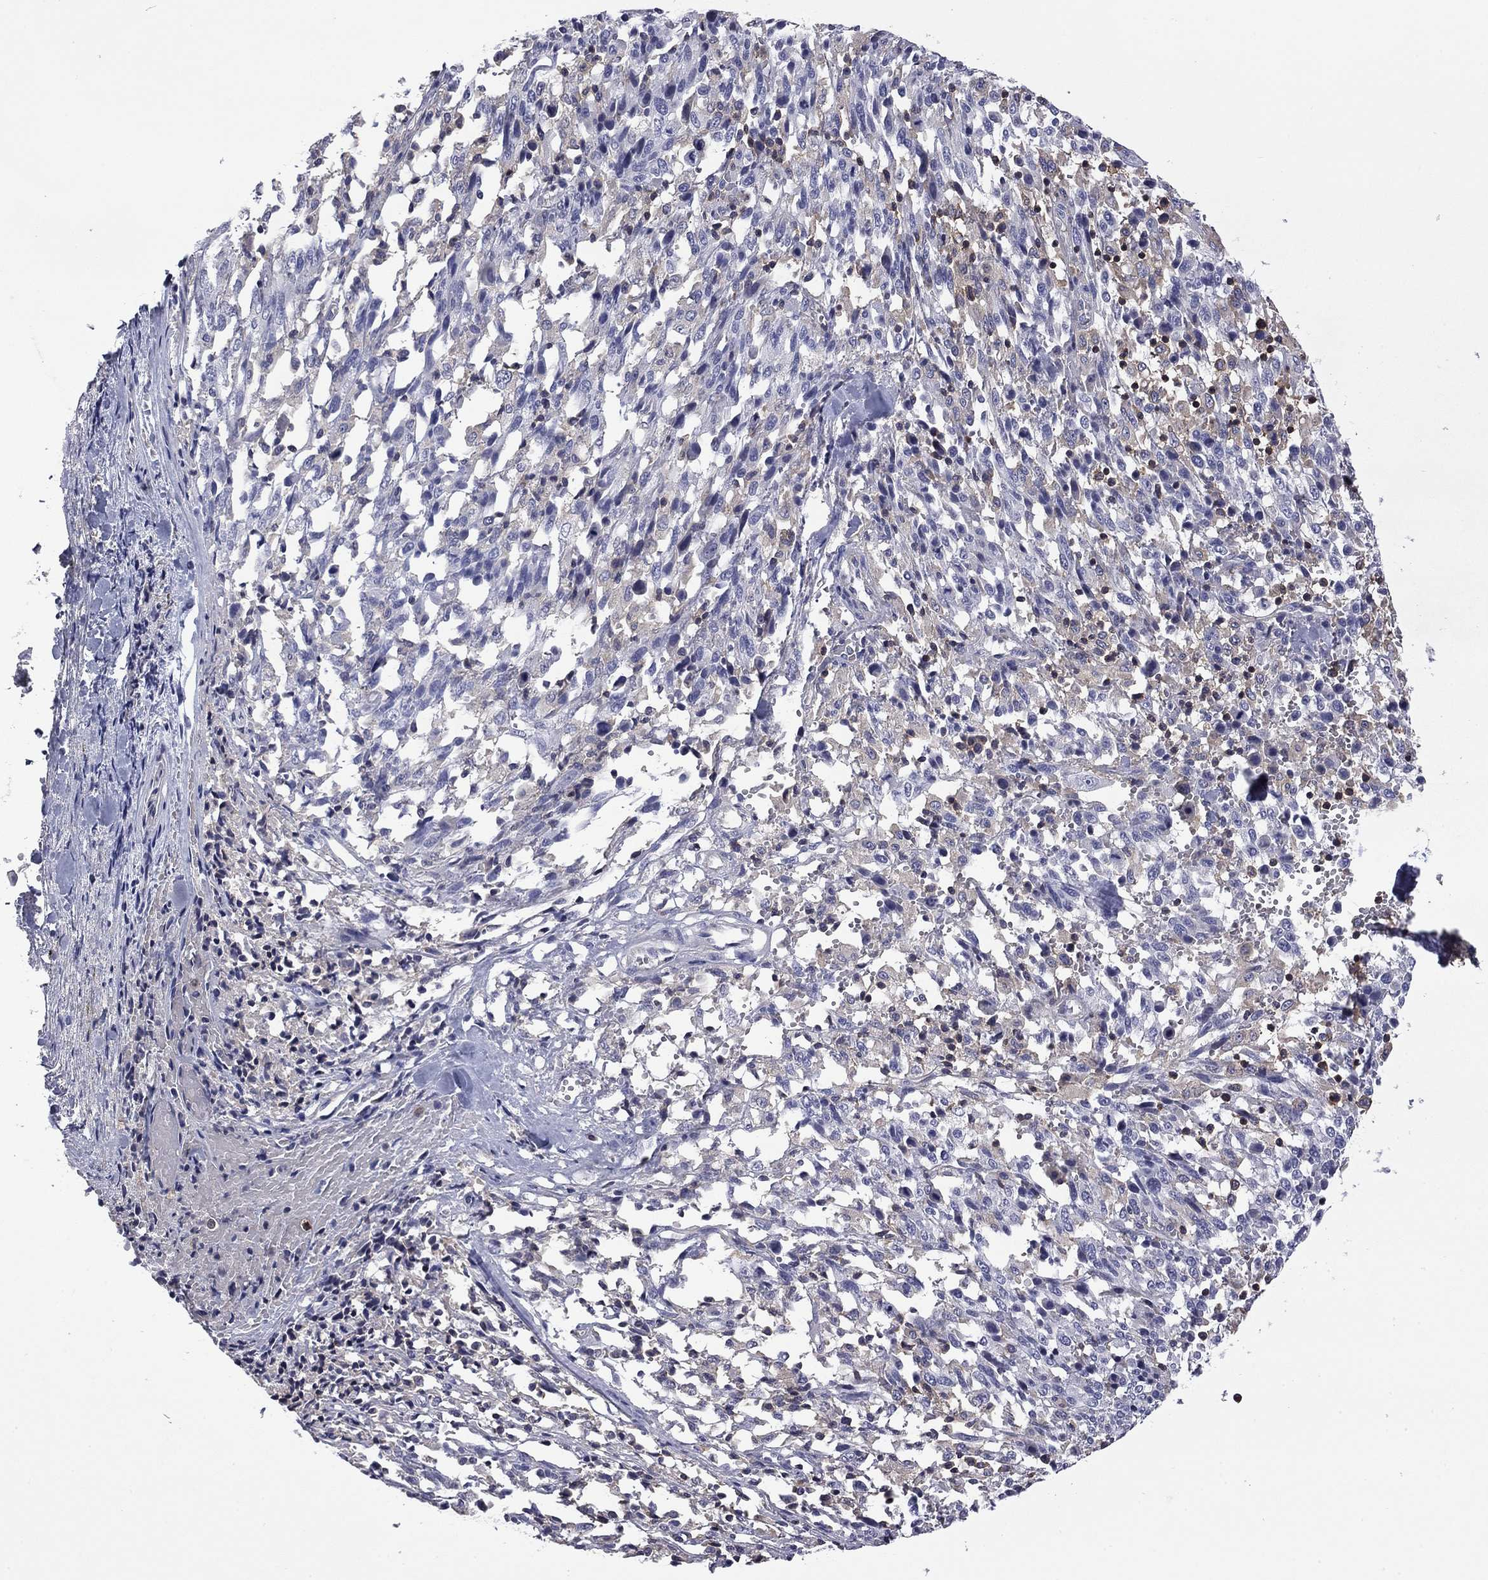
{"staining": {"intensity": "weak", "quantity": "<25%", "location": "cytoplasmic/membranous"}, "tissue": "melanoma", "cell_type": "Tumor cells", "image_type": "cancer", "snomed": [{"axis": "morphology", "description": "Malignant melanoma, NOS"}, {"axis": "topography", "description": "Skin"}], "caption": "Immunohistochemistry photomicrograph of neoplastic tissue: melanoma stained with DAB (3,3'-diaminobenzidine) displays no significant protein positivity in tumor cells. The staining is performed using DAB (3,3'-diaminobenzidine) brown chromogen with nuclei counter-stained in using hematoxylin.", "gene": "ARHGAP45", "patient": {"sex": "female", "age": 91}}